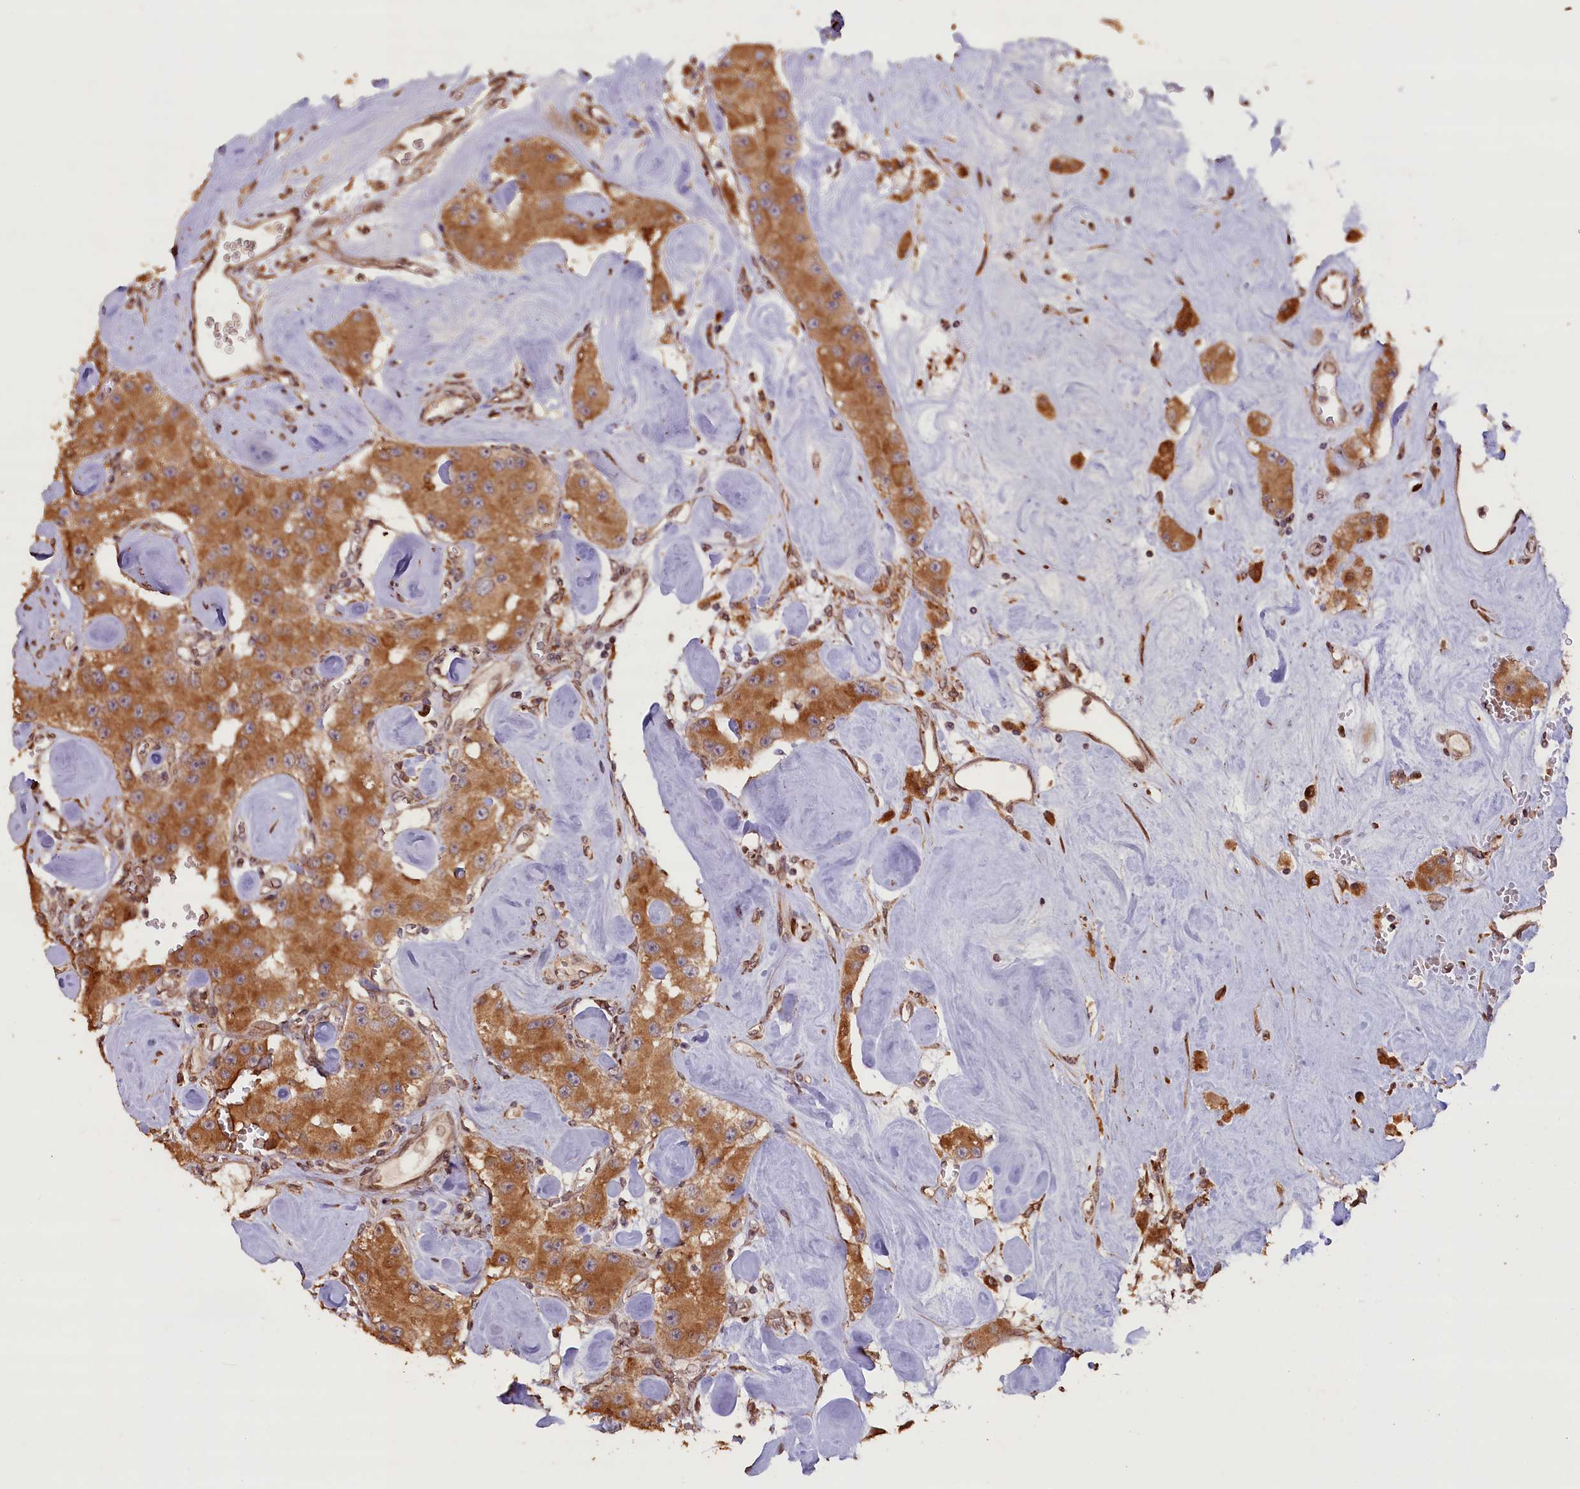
{"staining": {"intensity": "moderate", "quantity": ">75%", "location": "cytoplasmic/membranous"}, "tissue": "carcinoid", "cell_type": "Tumor cells", "image_type": "cancer", "snomed": [{"axis": "morphology", "description": "Carcinoid, malignant, NOS"}, {"axis": "topography", "description": "Pancreas"}], "caption": "Carcinoid stained for a protein (brown) exhibits moderate cytoplasmic/membranous positive expression in approximately >75% of tumor cells.", "gene": "SLC38A7", "patient": {"sex": "male", "age": 41}}